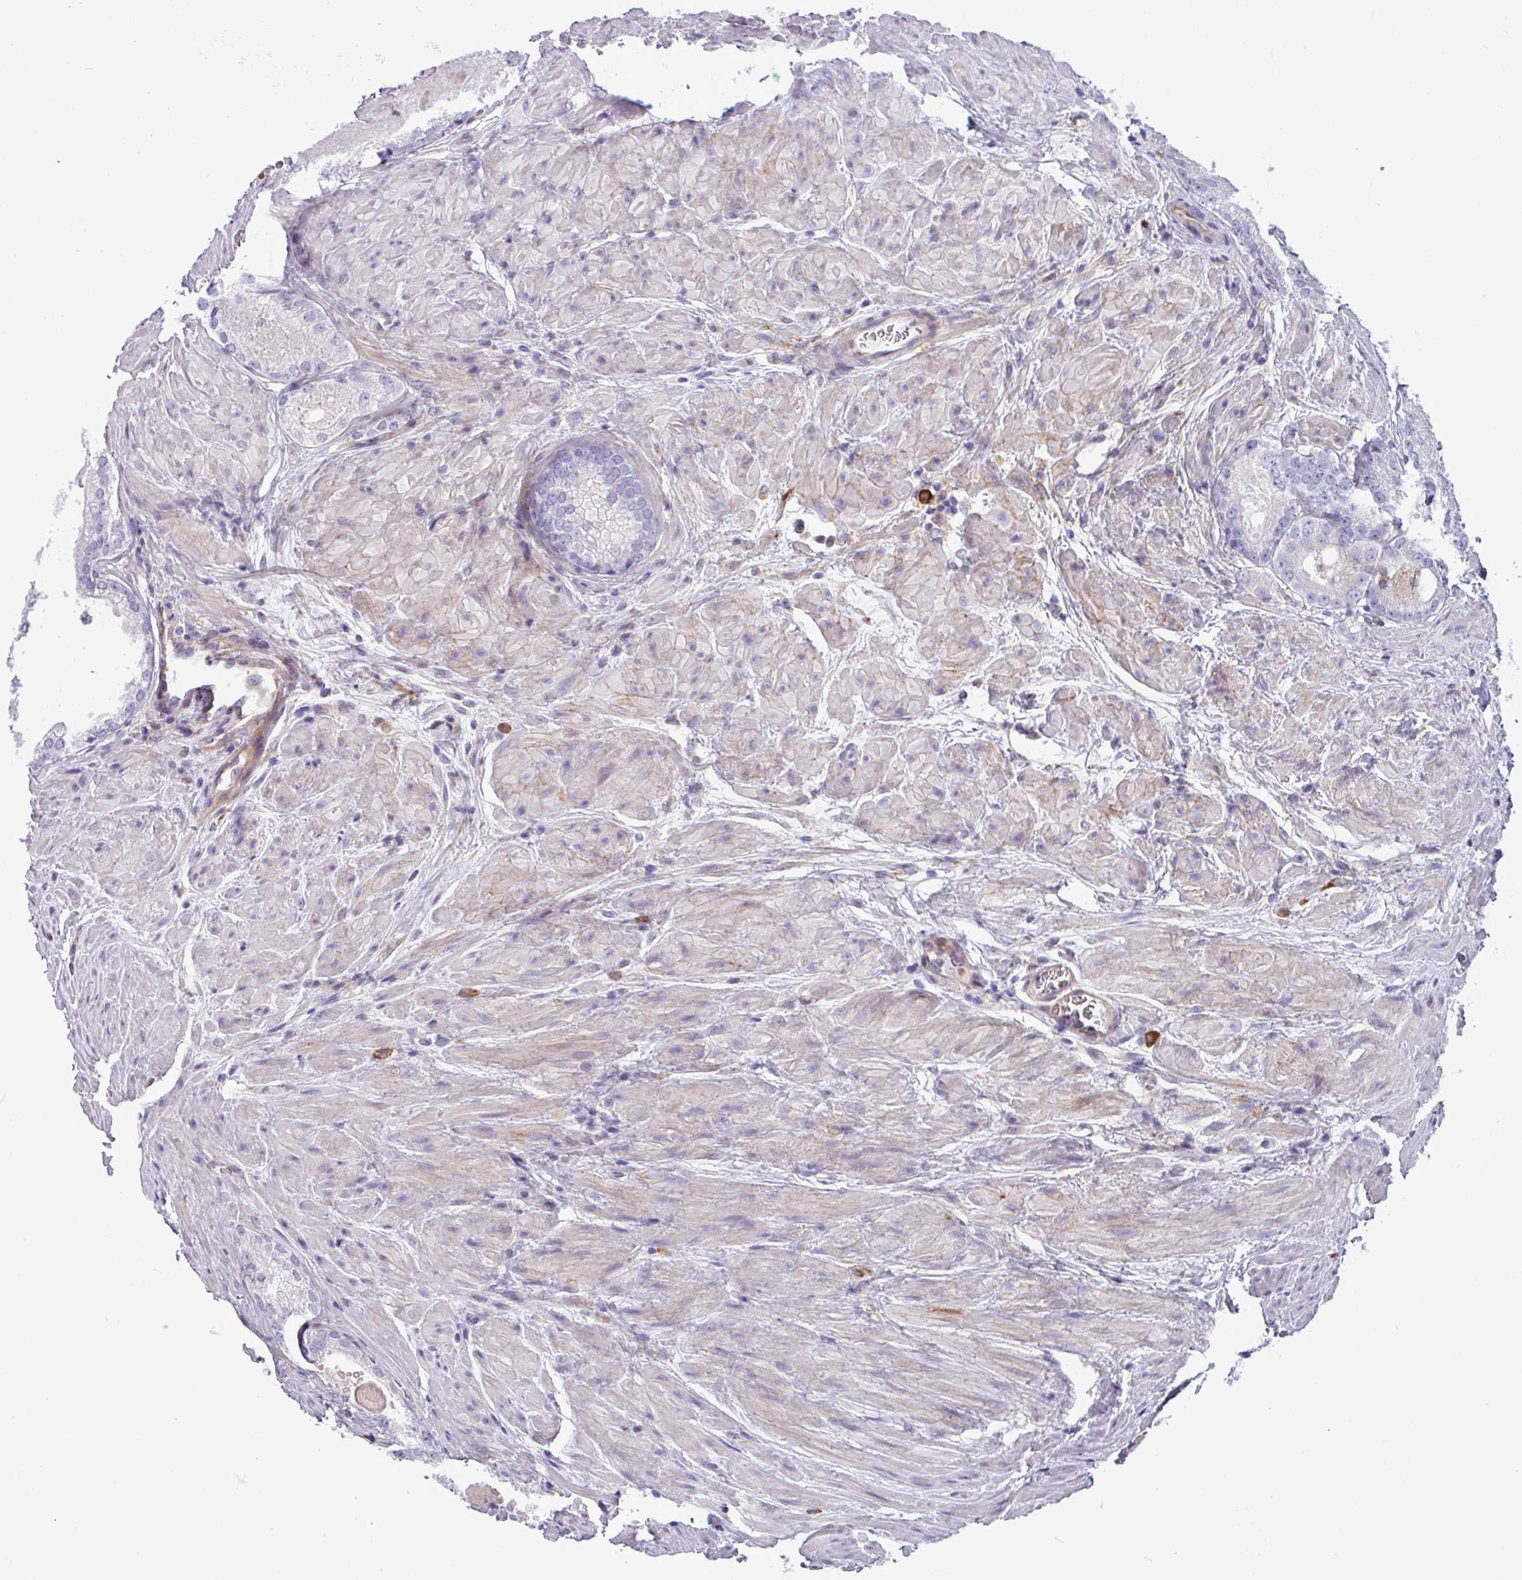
{"staining": {"intensity": "negative", "quantity": "none", "location": "none"}, "tissue": "prostate cancer", "cell_type": "Tumor cells", "image_type": "cancer", "snomed": [{"axis": "morphology", "description": "Adenocarcinoma, Low grade"}, {"axis": "topography", "description": "Prostate"}], "caption": "The image reveals no significant positivity in tumor cells of prostate cancer. The staining was performed using DAB to visualize the protein expression in brown, while the nuclei were stained in blue with hematoxylin (Magnification: 20x).", "gene": "KIRREL3", "patient": {"sex": "male", "age": 54}}